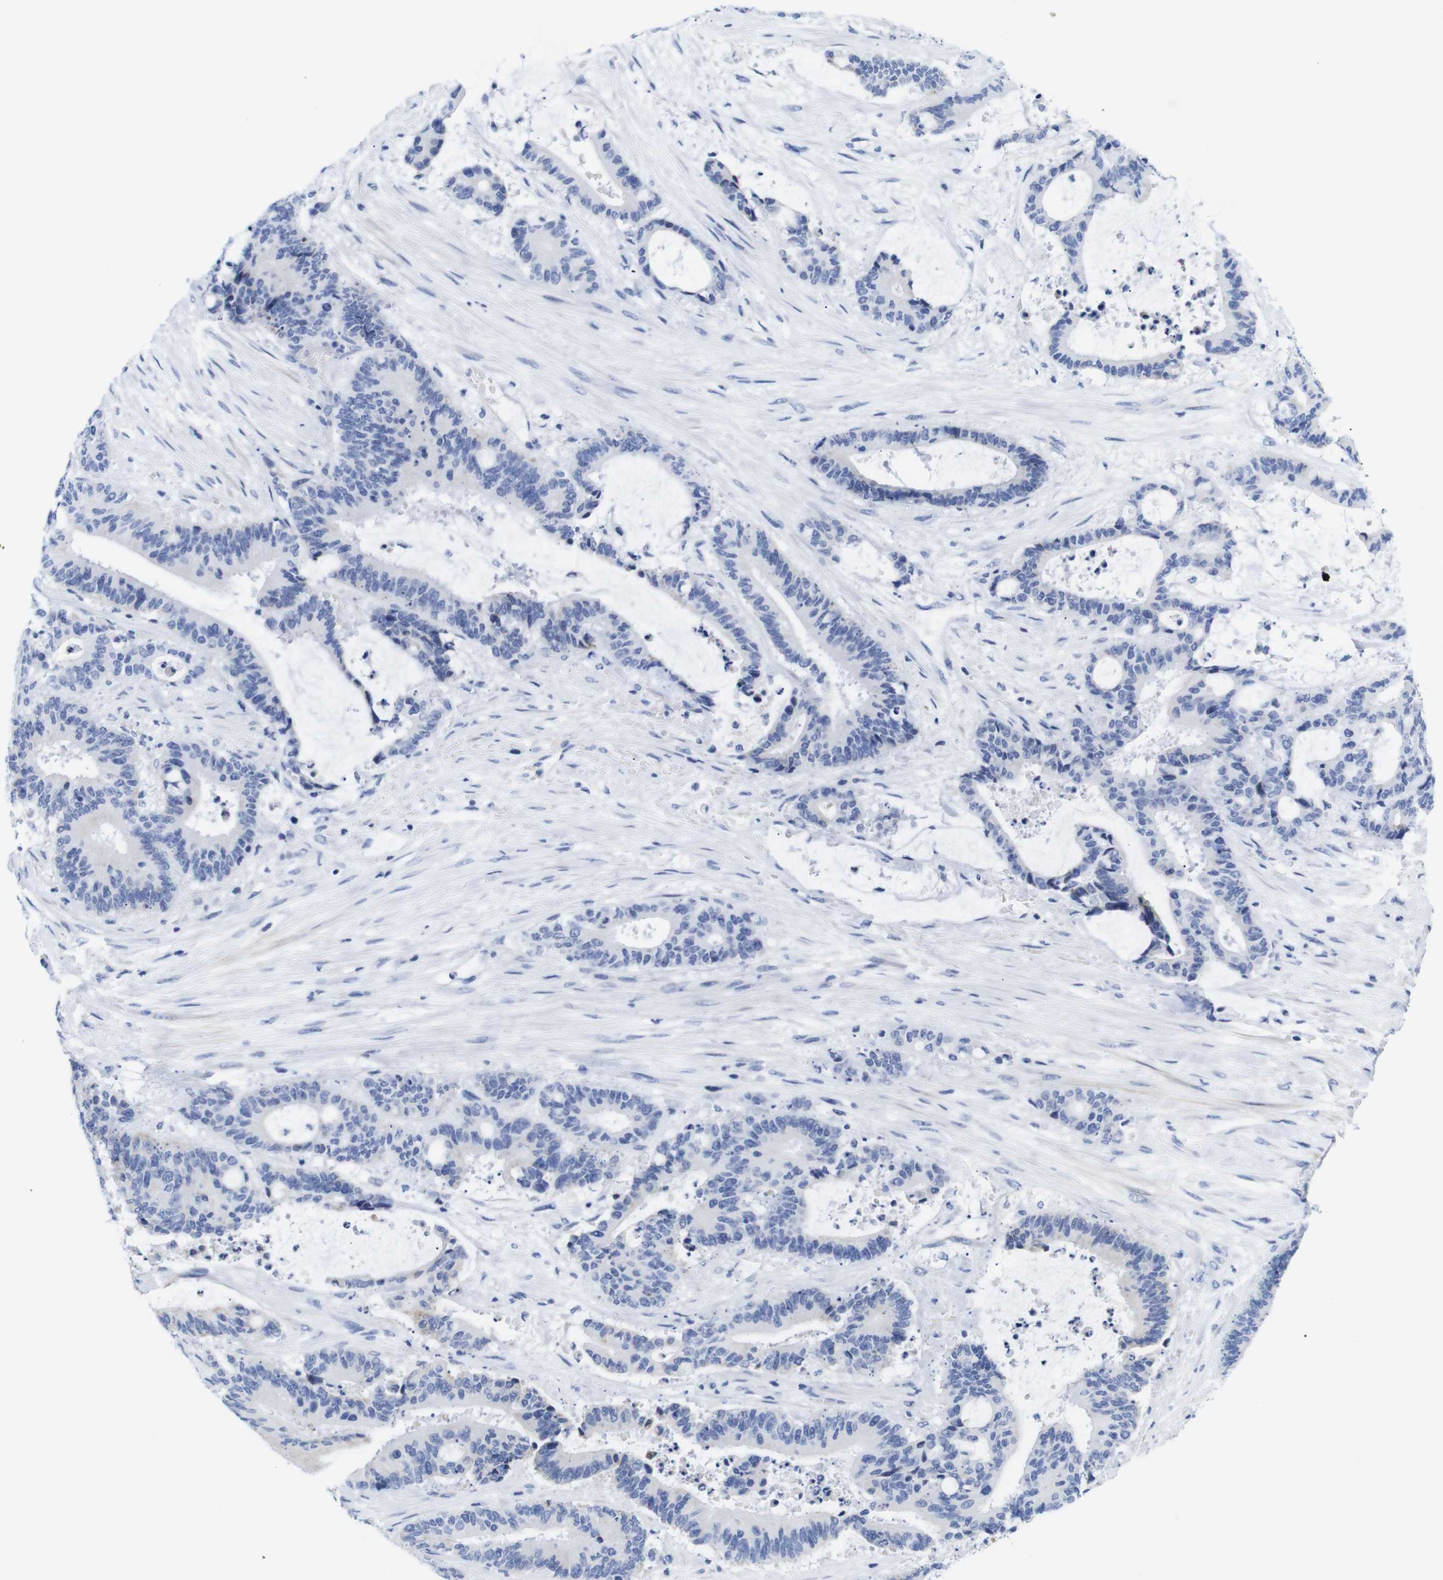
{"staining": {"intensity": "negative", "quantity": "none", "location": "none"}, "tissue": "liver cancer", "cell_type": "Tumor cells", "image_type": "cancer", "snomed": [{"axis": "morphology", "description": "Normal tissue, NOS"}, {"axis": "morphology", "description": "Cholangiocarcinoma"}, {"axis": "topography", "description": "Liver"}, {"axis": "topography", "description": "Peripheral nerve tissue"}], "caption": "This is an immunohistochemistry histopathology image of human cholangiocarcinoma (liver). There is no expression in tumor cells.", "gene": "LRRC55", "patient": {"sex": "female", "age": 73}}